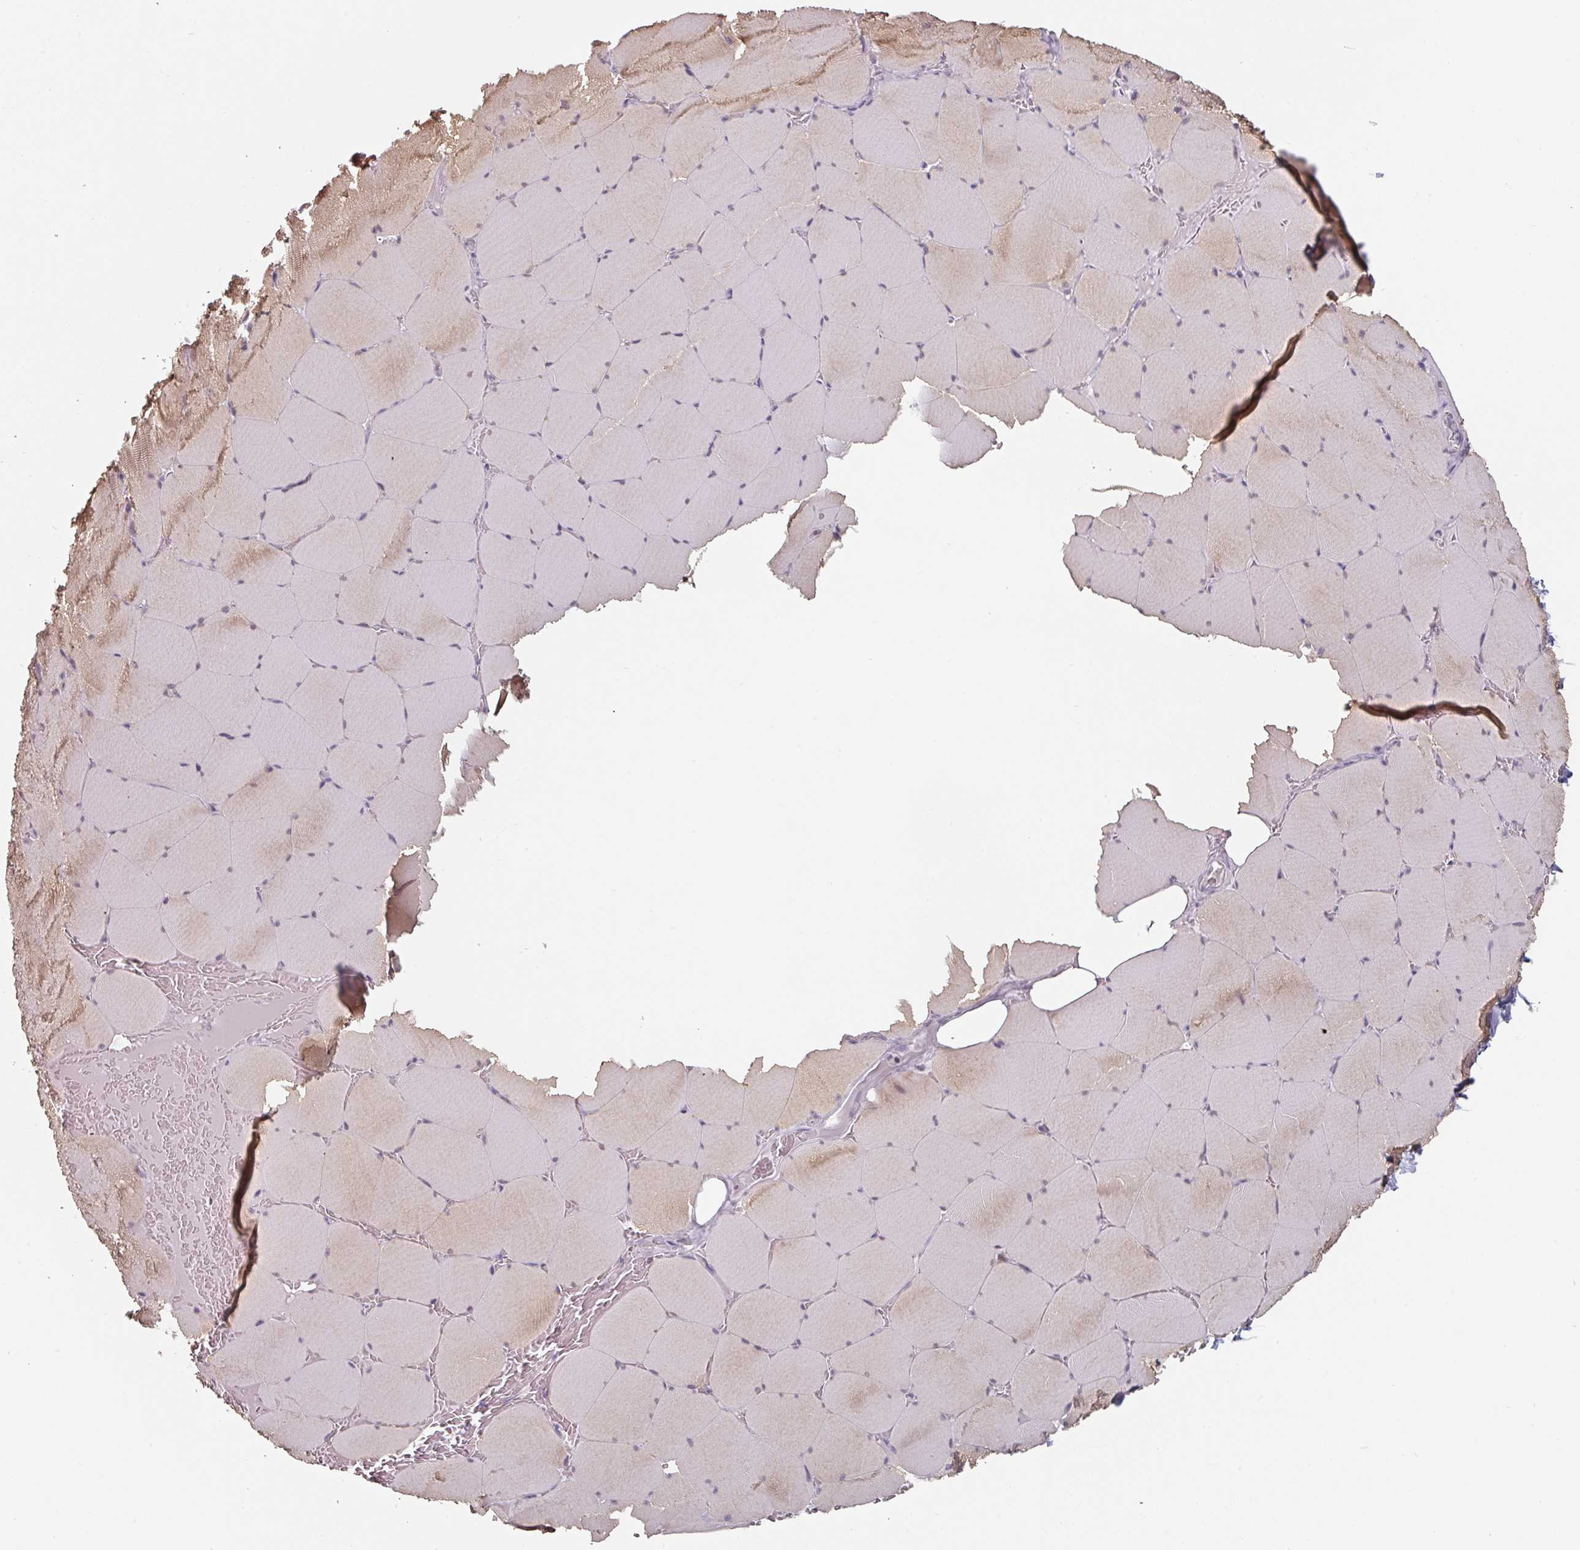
{"staining": {"intensity": "moderate", "quantity": "25%-75%", "location": "cytoplasmic/membranous"}, "tissue": "skeletal muscle", "cell_type": "Myocytes", "image_type": "normal", "snomed": [{"axis": "morphology", "description": "Normal tissue, NOS"}, {"axis": "topography", "description": "Skeletal muscle"}, {"axis": "topography", "description": "Head-Neck"}], "caption": "DAB (3,3'-diaminobenzidine) immunohistochemical staining of normal skeletal muscle shows moderate cytoplasmic/membranous protein expression in approximately 25%-75% of myocytes. The protein is shown in brown color, while the nuclei are stained blue.", "gene": "ZBTB6", "patient": {"sex": "male", "age": 66}}